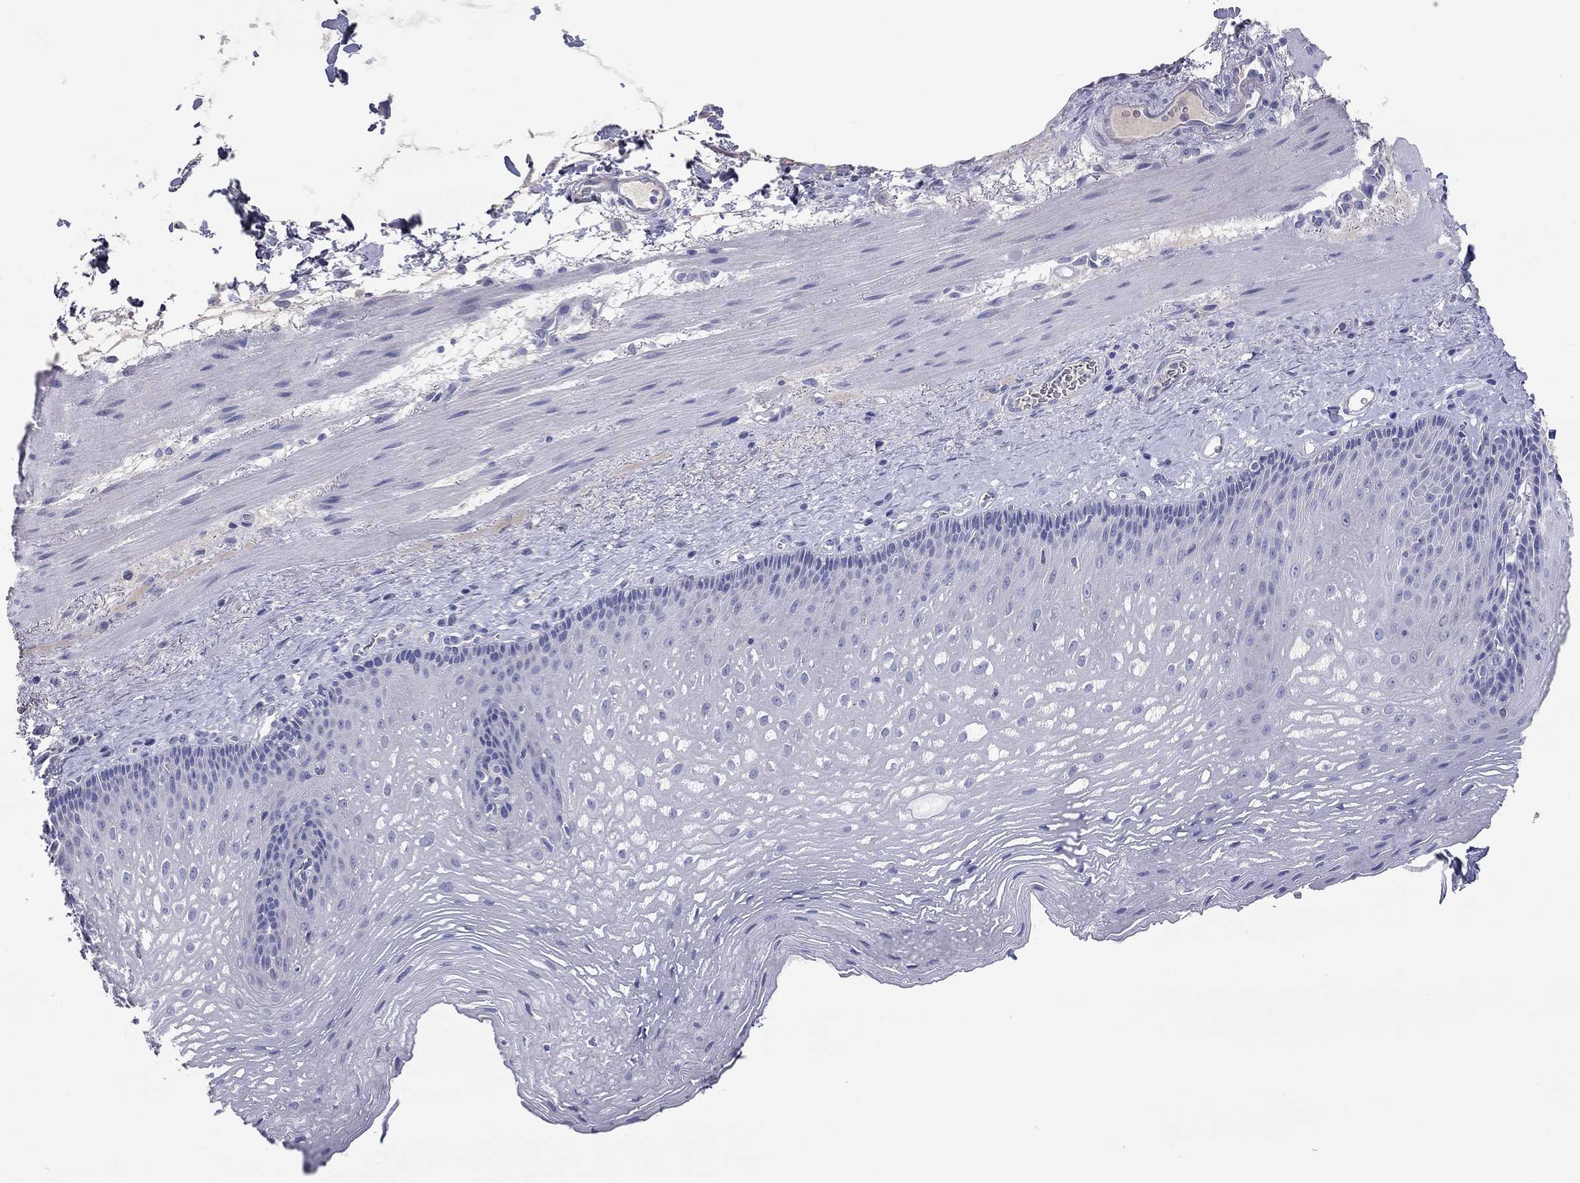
{"staining": {"intensity": "negative", "quantity": "none", "location": "none"}, "tissue": "esophagus", "cell_type": "Squamous epithelial cells", "image_type": "normal", "snomed": [{"axis": "morphology", "description": "Normal tissue, NOS"}, {"axis": "topography", "description": "Esophagus"}], "caption": "High magnification brightfield microscopy of benign esophagus stained with DAB (brown) and counterstained with hematoxylin (blue): squamous epithelial cells show no significant staining.", "gene": "ST7L", "patient": {"sex": "male", "age": 76}}